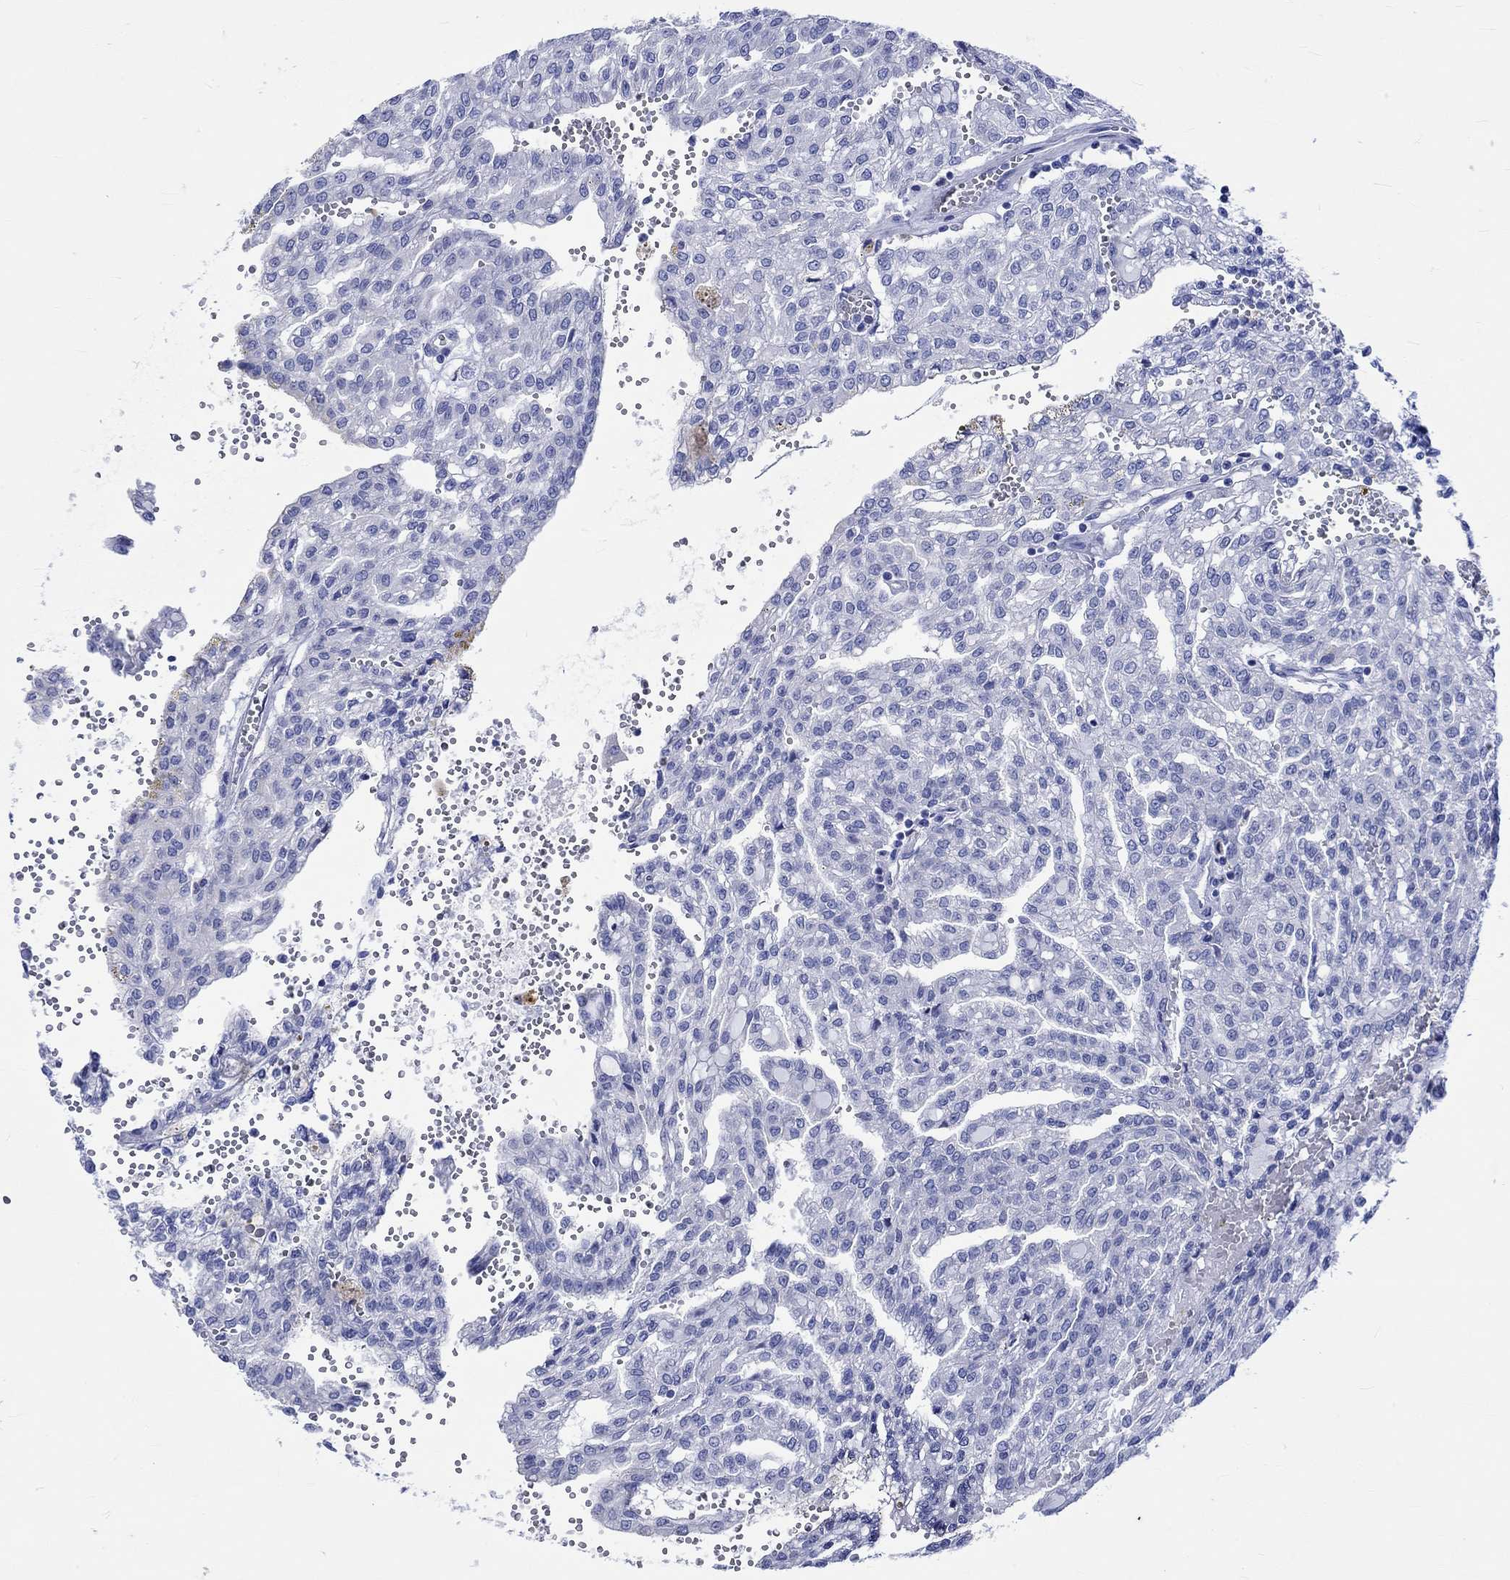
{"staining": {"intensity": "negative", "quantity": "none", "location": "none"}, "tissue": "renal cancer", "cell_type": "Tumor cells", "image_type": "cancer", "snomed": [{"axis": "morphology", "description": "Adenocarcinoma, NOS"}, {"axis": "topography", "description": "Kidney"}], "caption": "DAB immunohistochemical staining of human renal cancer demonstrates no significant positivity in tumor cells. (Brightfield microscopy of DAB (3,3'-diaminobenzidine) IHC at high magnification).", "gene": "KLHL33", "patient": {"sex": "male", "age": 63}}